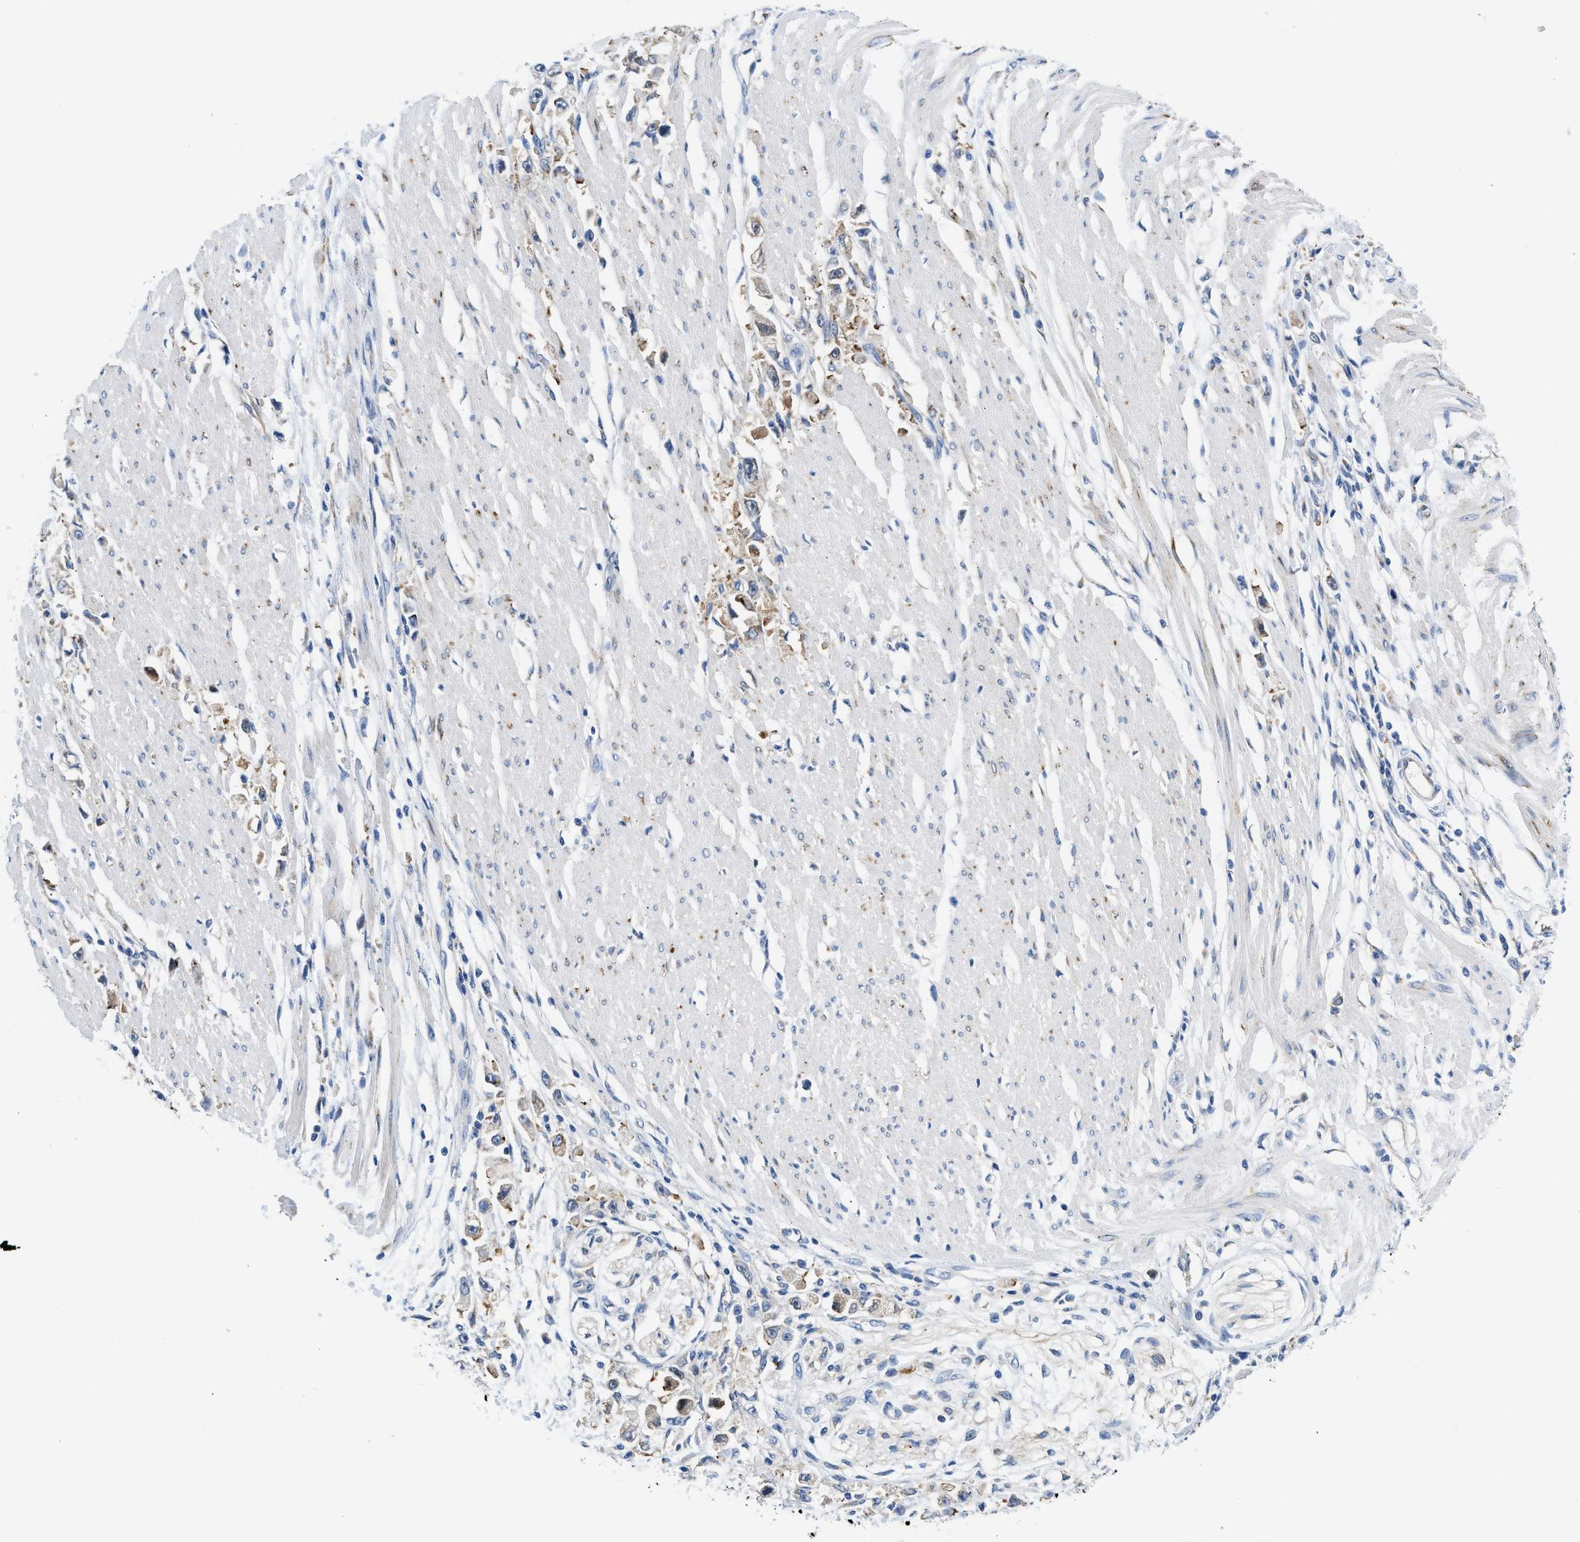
{"staining": {"intensity": "negative", "quantity": "none", "location": "none"}, "tissue": "stomach cancer", "cell_type": "Tumor cells", "image_type": "cancer", "snomed": [{"axis": "morphology", "description": "Adenocarcinoma, NOS"}, {"axis": "topography", "description": "Stomach"}], "caption": "DAB (3,3'-diaminobenzidine) immunohistochemical staining of human adenocarcinoma (stomach) shows no significant staining in tumor cells.", "gene": "BNC2", "patient": {"sex": "female", "age": 59}}